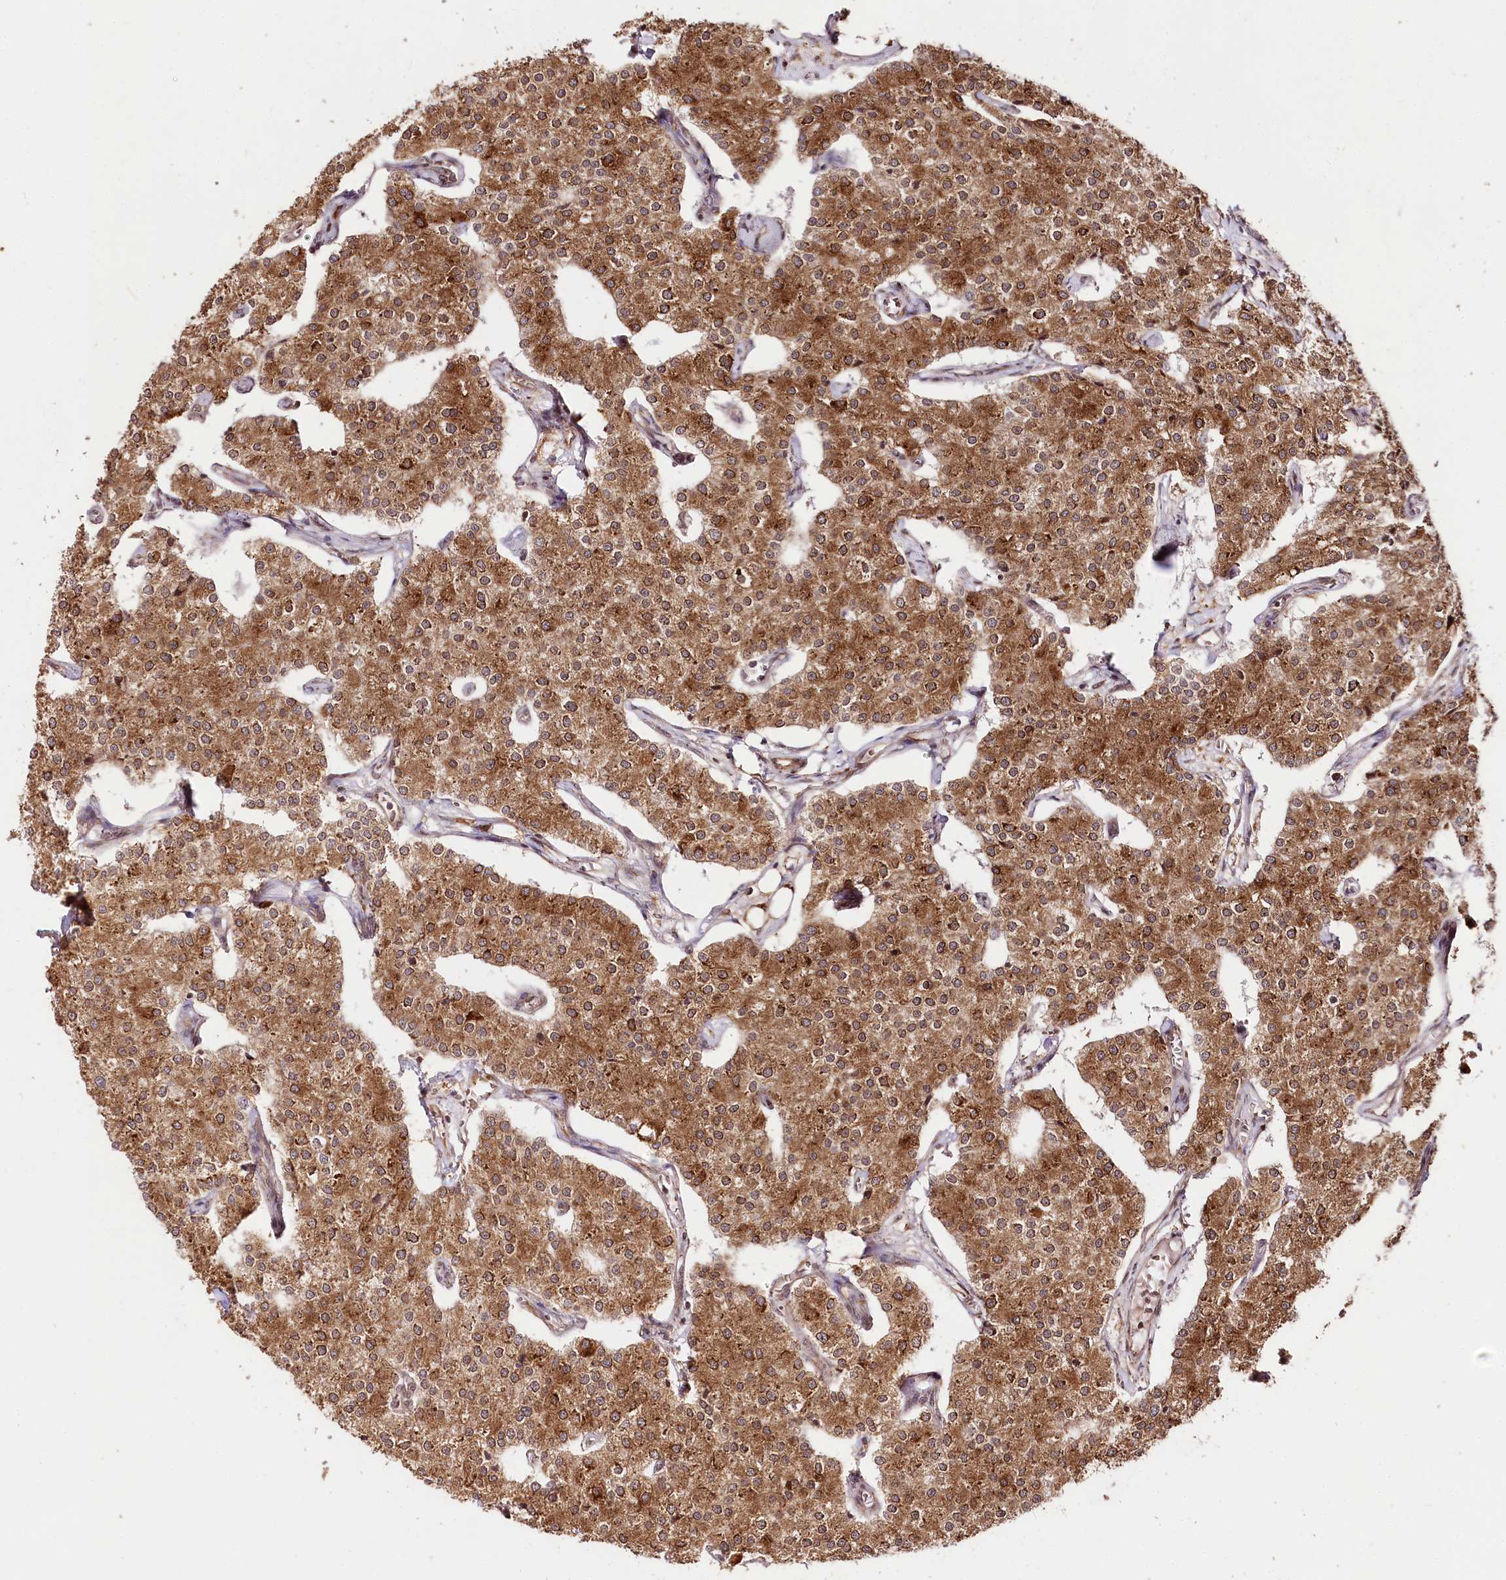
{"staining": {"intensity": "moderate", "quantity": ">75%", "location": "cytoplasmic/membranous"}, "tissue": "carcinoid", "cell_type": "Tumor cells", "image_type": "cancer", "snomed": [{"axis": "morphology", "description": "Carcinoid, malignant, NOS"}, {"axis": "topography", "description": "Colon"}], "caption": "The immunohistochemical stain shows moderate cytoplasmic/membranous staining in tumor cells of carcinoid (malignant) tissue.", "gene": "ENSG00000144785", "patient": {"sex": "female", "age": 52}}